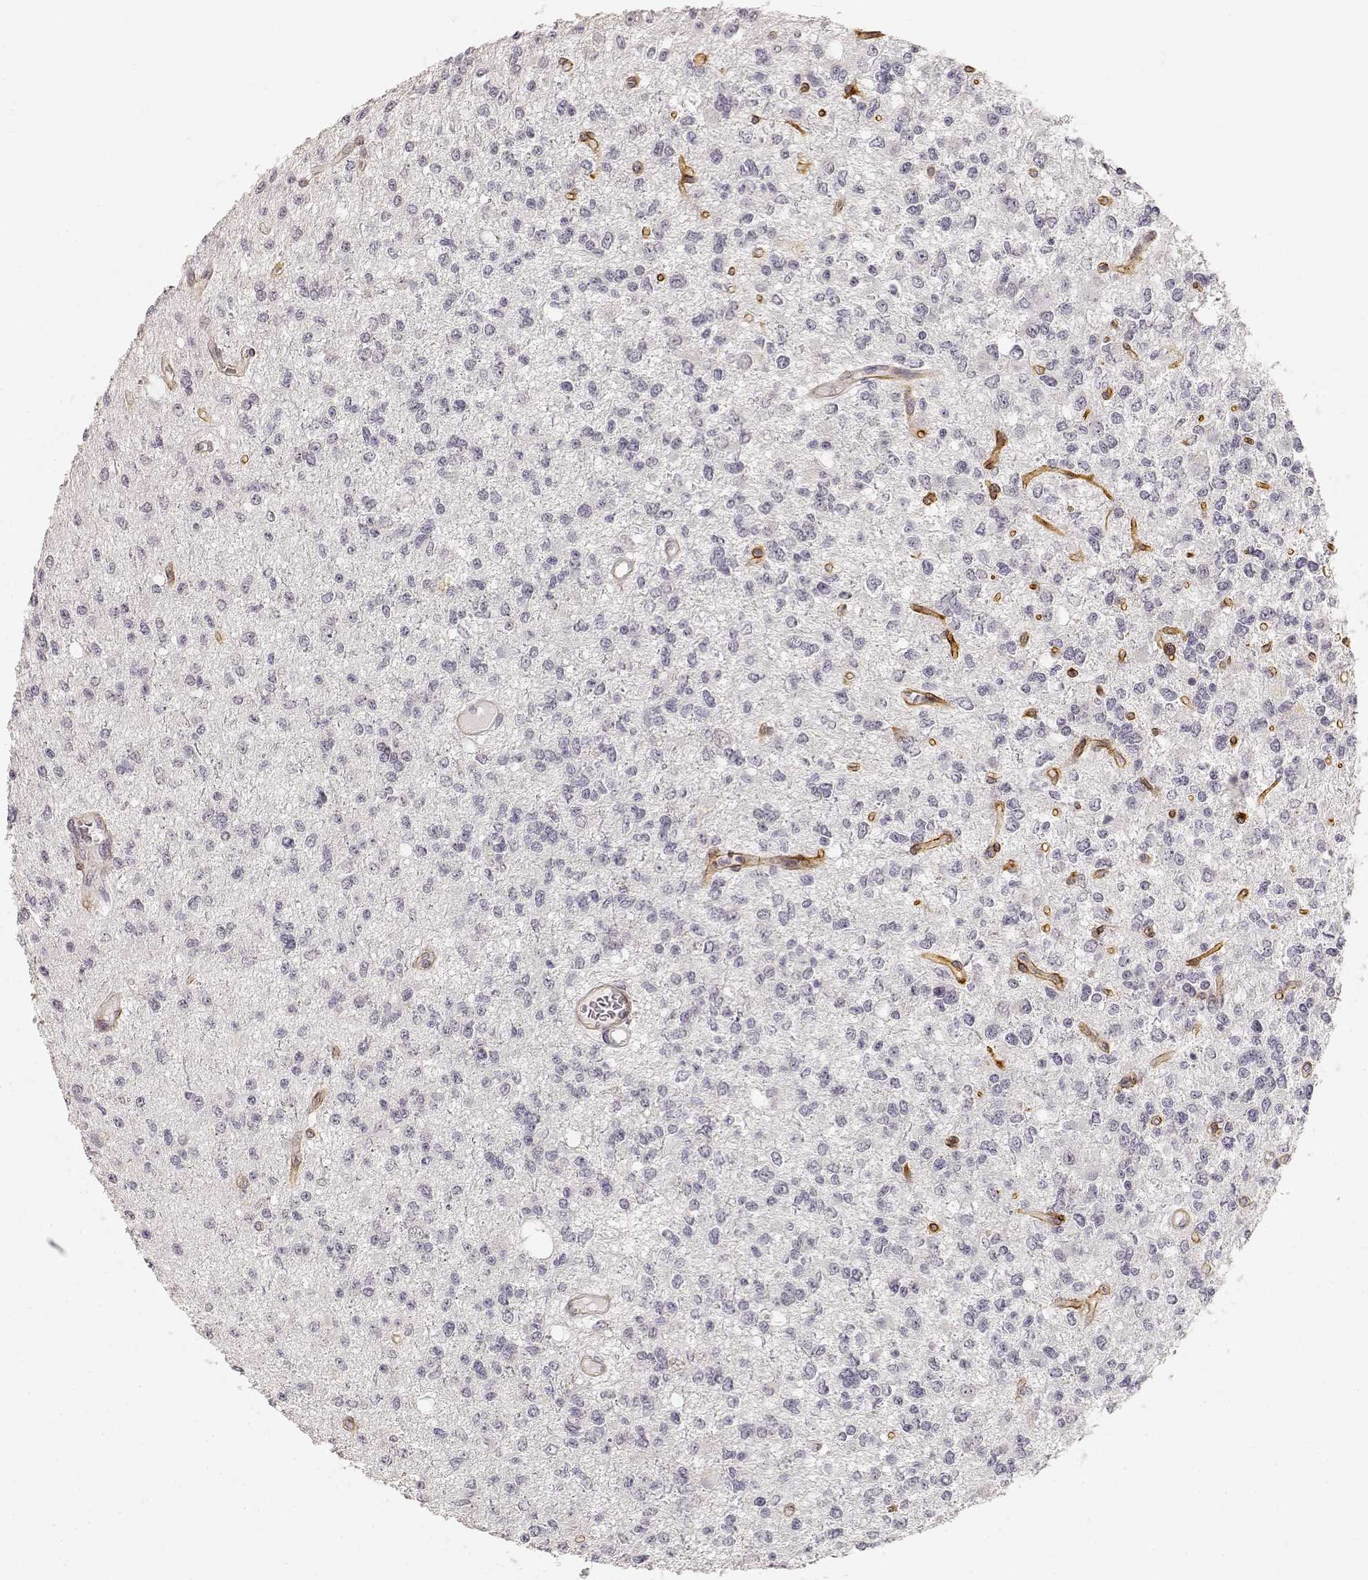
{"staining": {"intensity": "negative", "quantity": "none", "location": "none"}, "tissue": "glioma", "cell_type": "Tumor cells", "image_type": "cancer", "snomed": [{"axis": "morphology", "description": "Glioma, malignant, Low grade"}, {"axis": "topography", "description": "Brain"}], "caption": "A micrograph of human low-grade glioma (malignant) is negative for staining in tumor cells.", "gene": "LAMA4", "patient": {"sex": "male", "age": 67}}